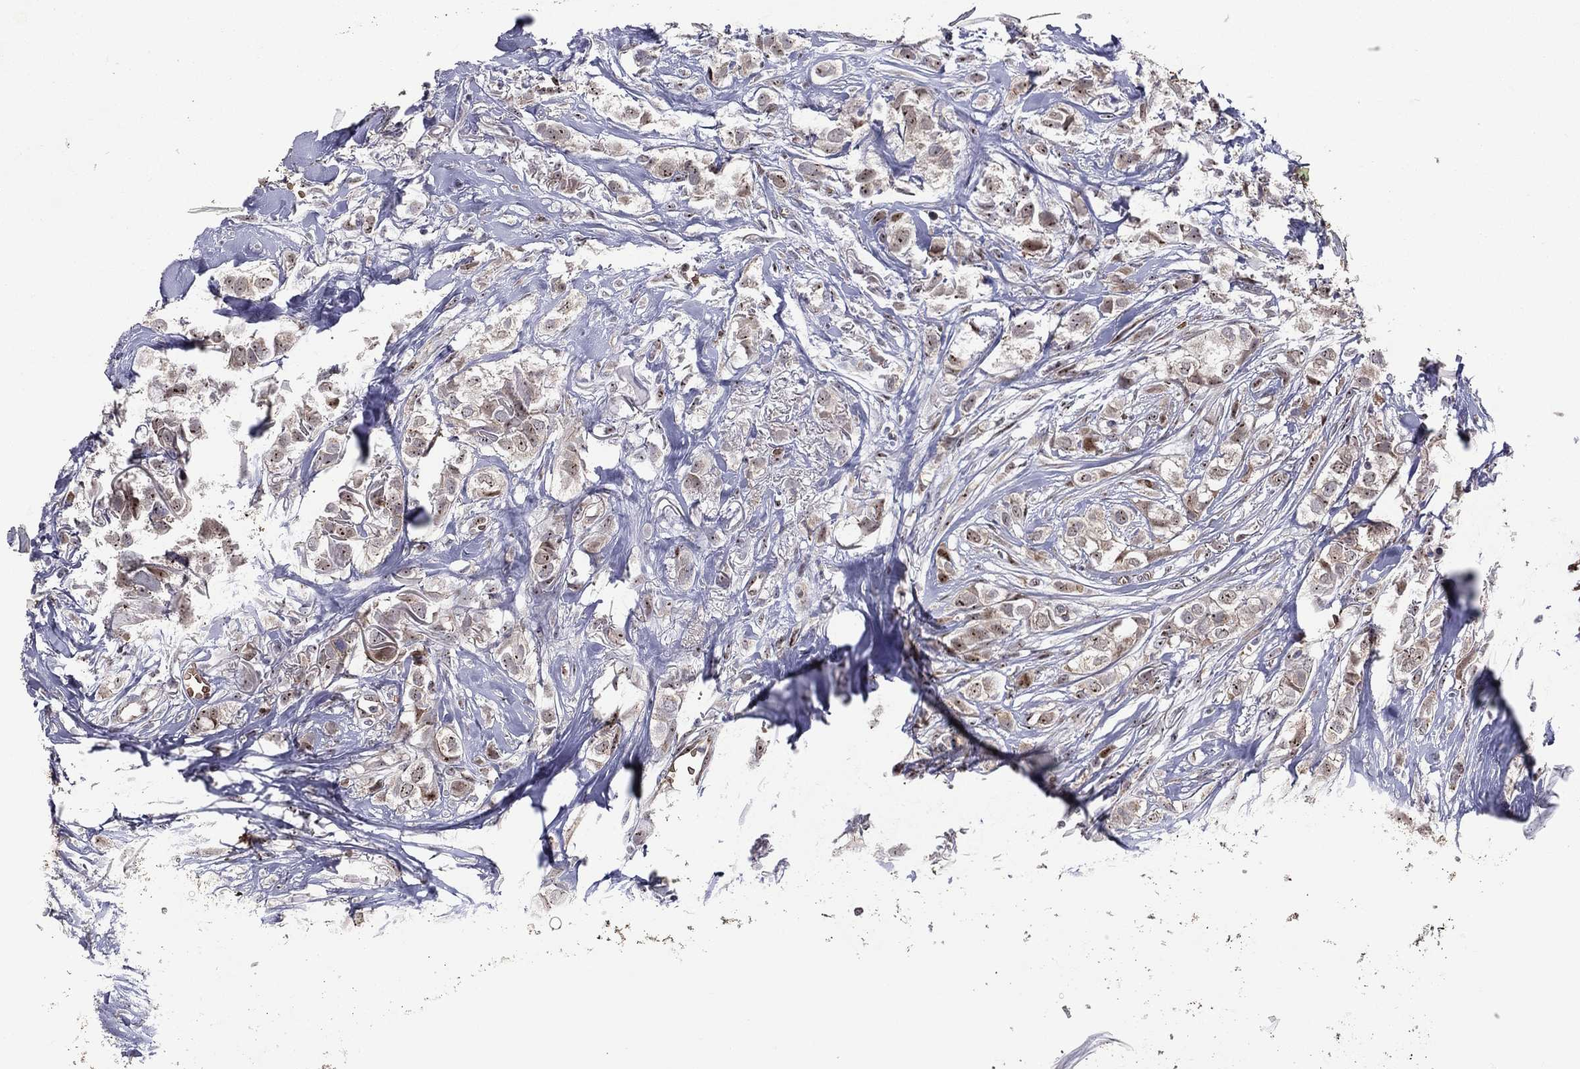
{"staining": {"intensity": "weak", "quantity": "25%-75%", "location": "cytoplasmic/membranous"}, "tissue": "breast cancer", "cell_type": "Tumor cells", "image_type": "cancer", "snomed": [{"axis": "morphology", "description": "Duct carcinoma"}, {"axis": "topography", "description": "Breast"}], "caption": "A high-resolution image shows immunohistochemistry (IHC) staining of intraductal carcinoma (breast), which exhibits weak cytoplasmic/membranous staining in approximately 25%-75% of tumor cells. (Brightfield microscopy of DAB IHC at high magnification).", "gene": "VHL", "patient": {"sex": "female", "age": 85}}